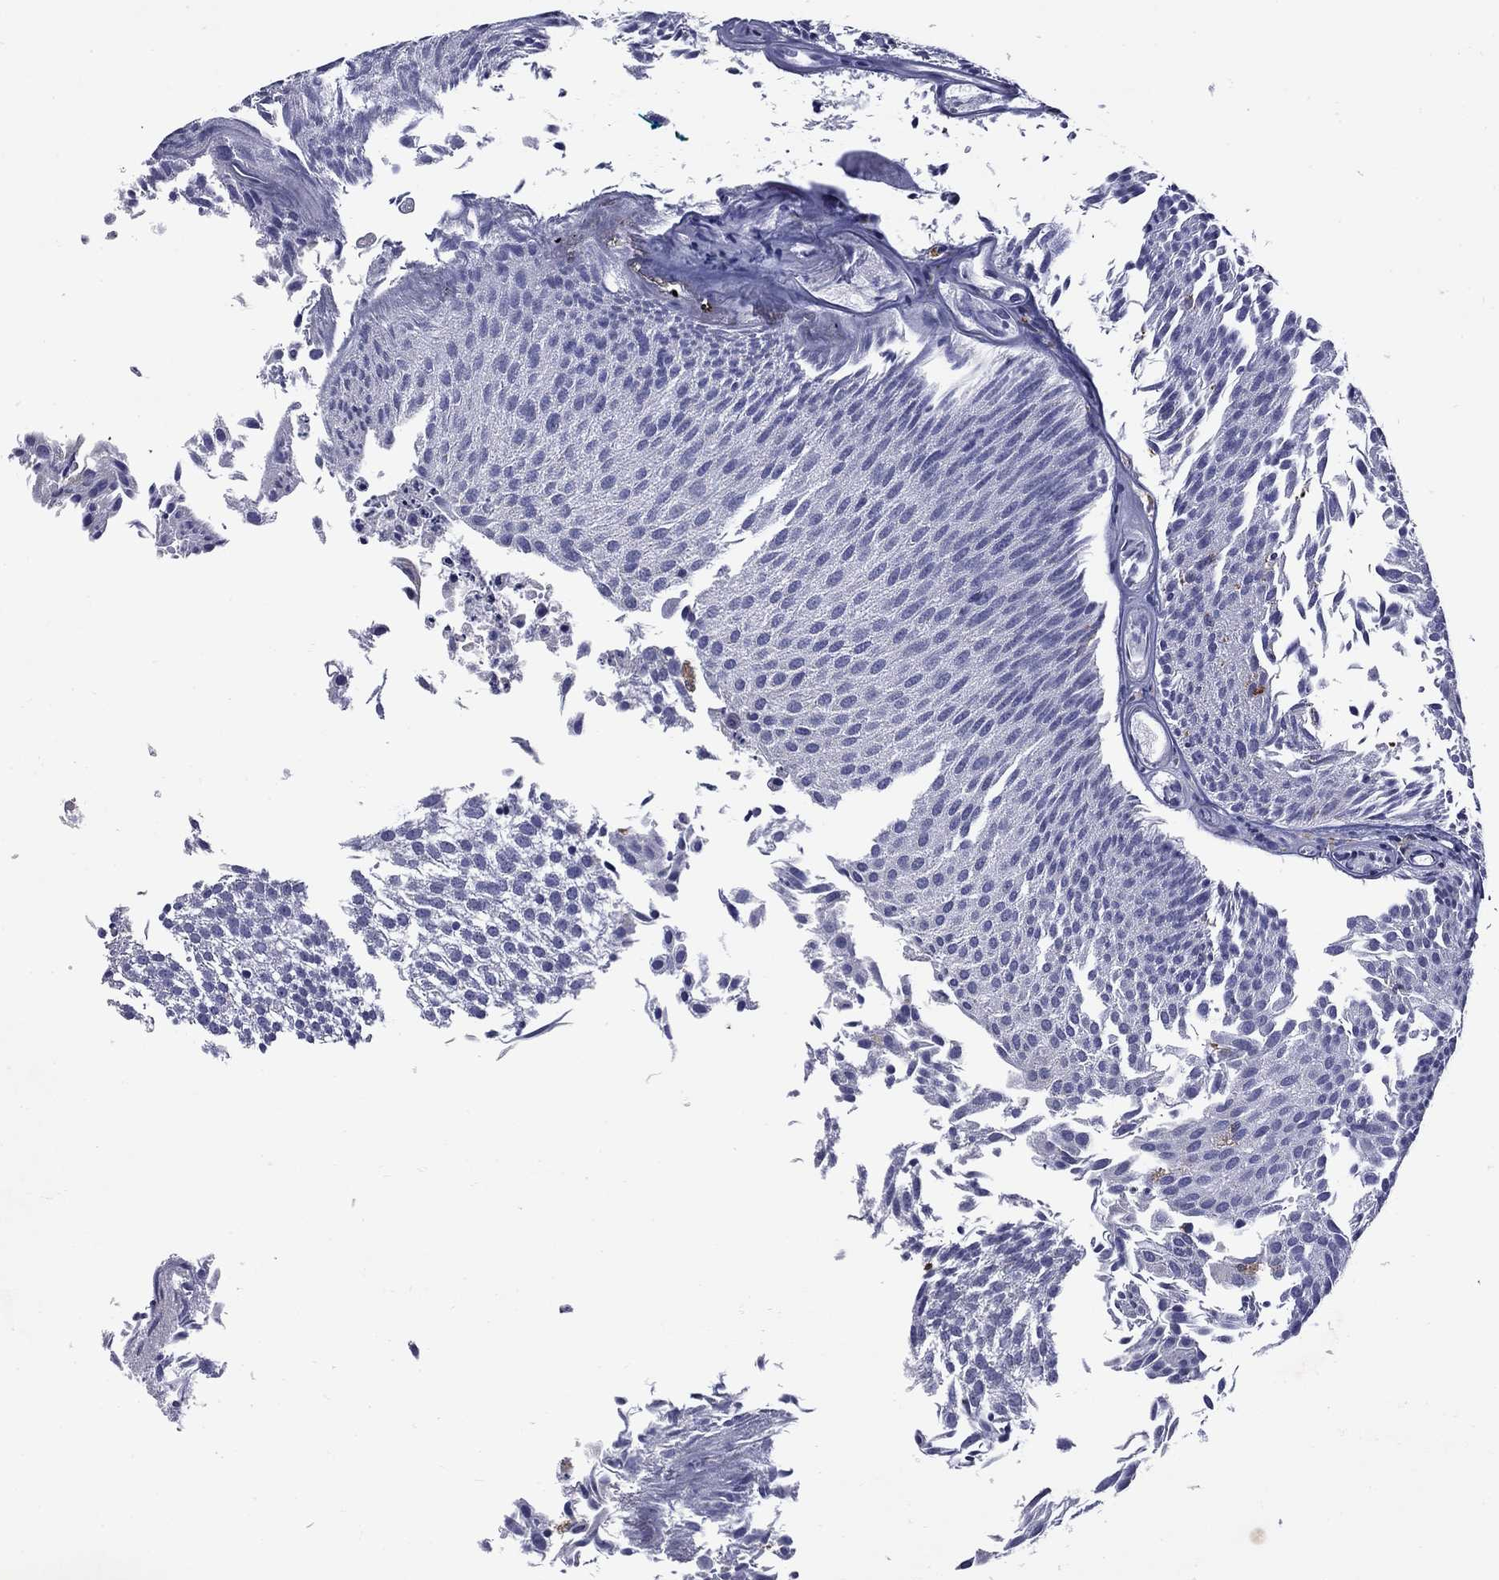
{"staining": {"intensity": "negative", "quantity": "none", "location": "none"}, "tissue": "urothelial cancer", "cell_type": "Tumor cells", "image_type": "cancer", "snomed": [{"axis": "morphology", "description": "Urothelial carcinoma, Low grade"}, {"axis": "topography", "description": "Urinary bladder"}], "caption": "Human urothelial cancer stained for a protein using IHC shows no expression in tumor cells.", "gene": "MADCAM1", "patient": {"sex": "male", "age": 52}}